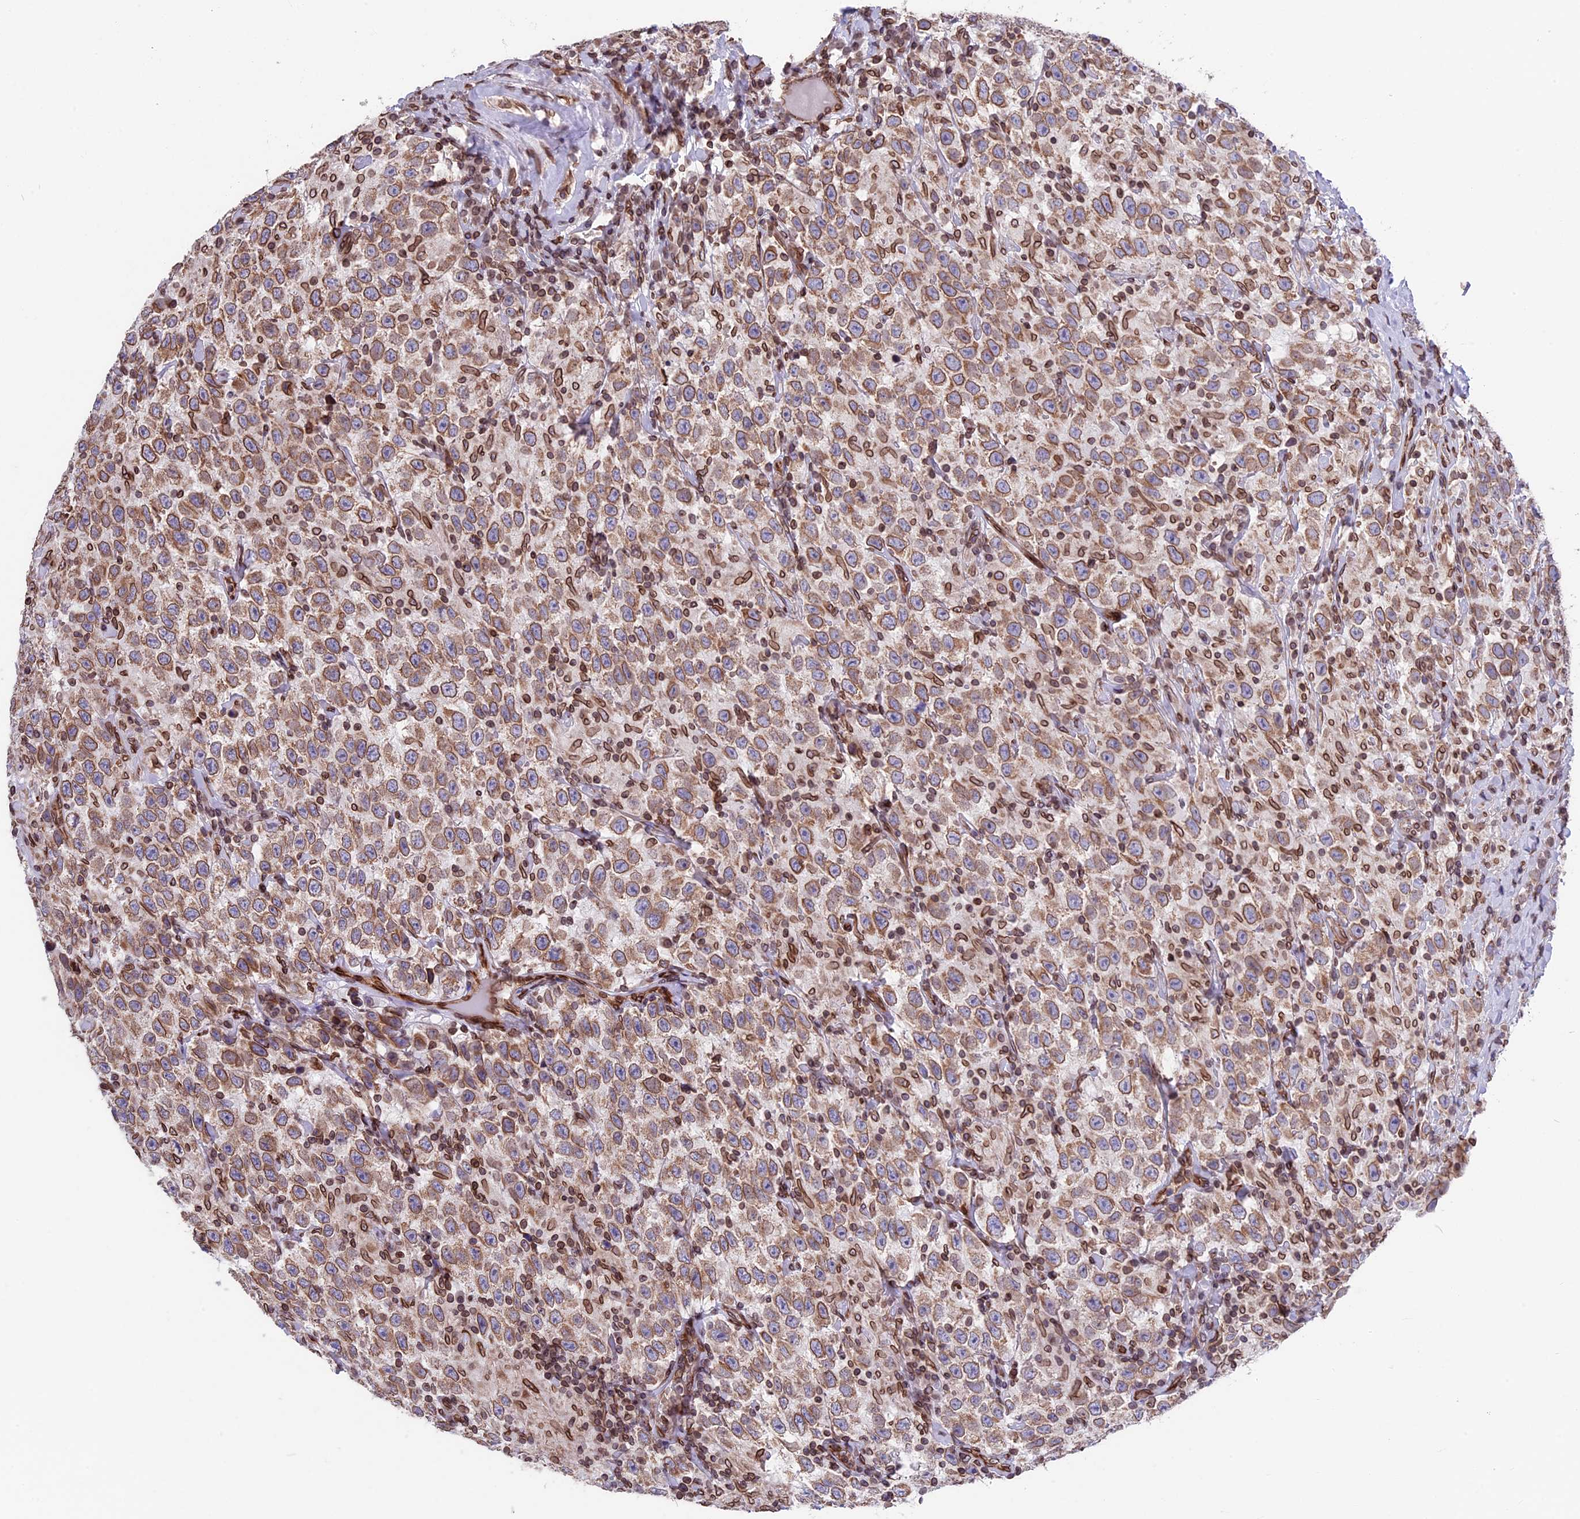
{"staining": {"intensity": "moderate", "quantity": ">75%", "location": "cytoplasmic/membranous,nuclear"}, "tissue": "testis cancer", "cell_type": "Tumor cells", "image_type": "cancer", "snomed": [{"axis": "morphology", "description": "Seminoma, NOS"}, {"axis": "topography", "description": "Testis"}], "caption": "A brown stain shows moderate cytoplasmic/membranous and nuclear expression of a protein in human testis seminoma tumor cells.", "gene": "PTCHD4", "patient": {"sex": "male", "age": 41}}